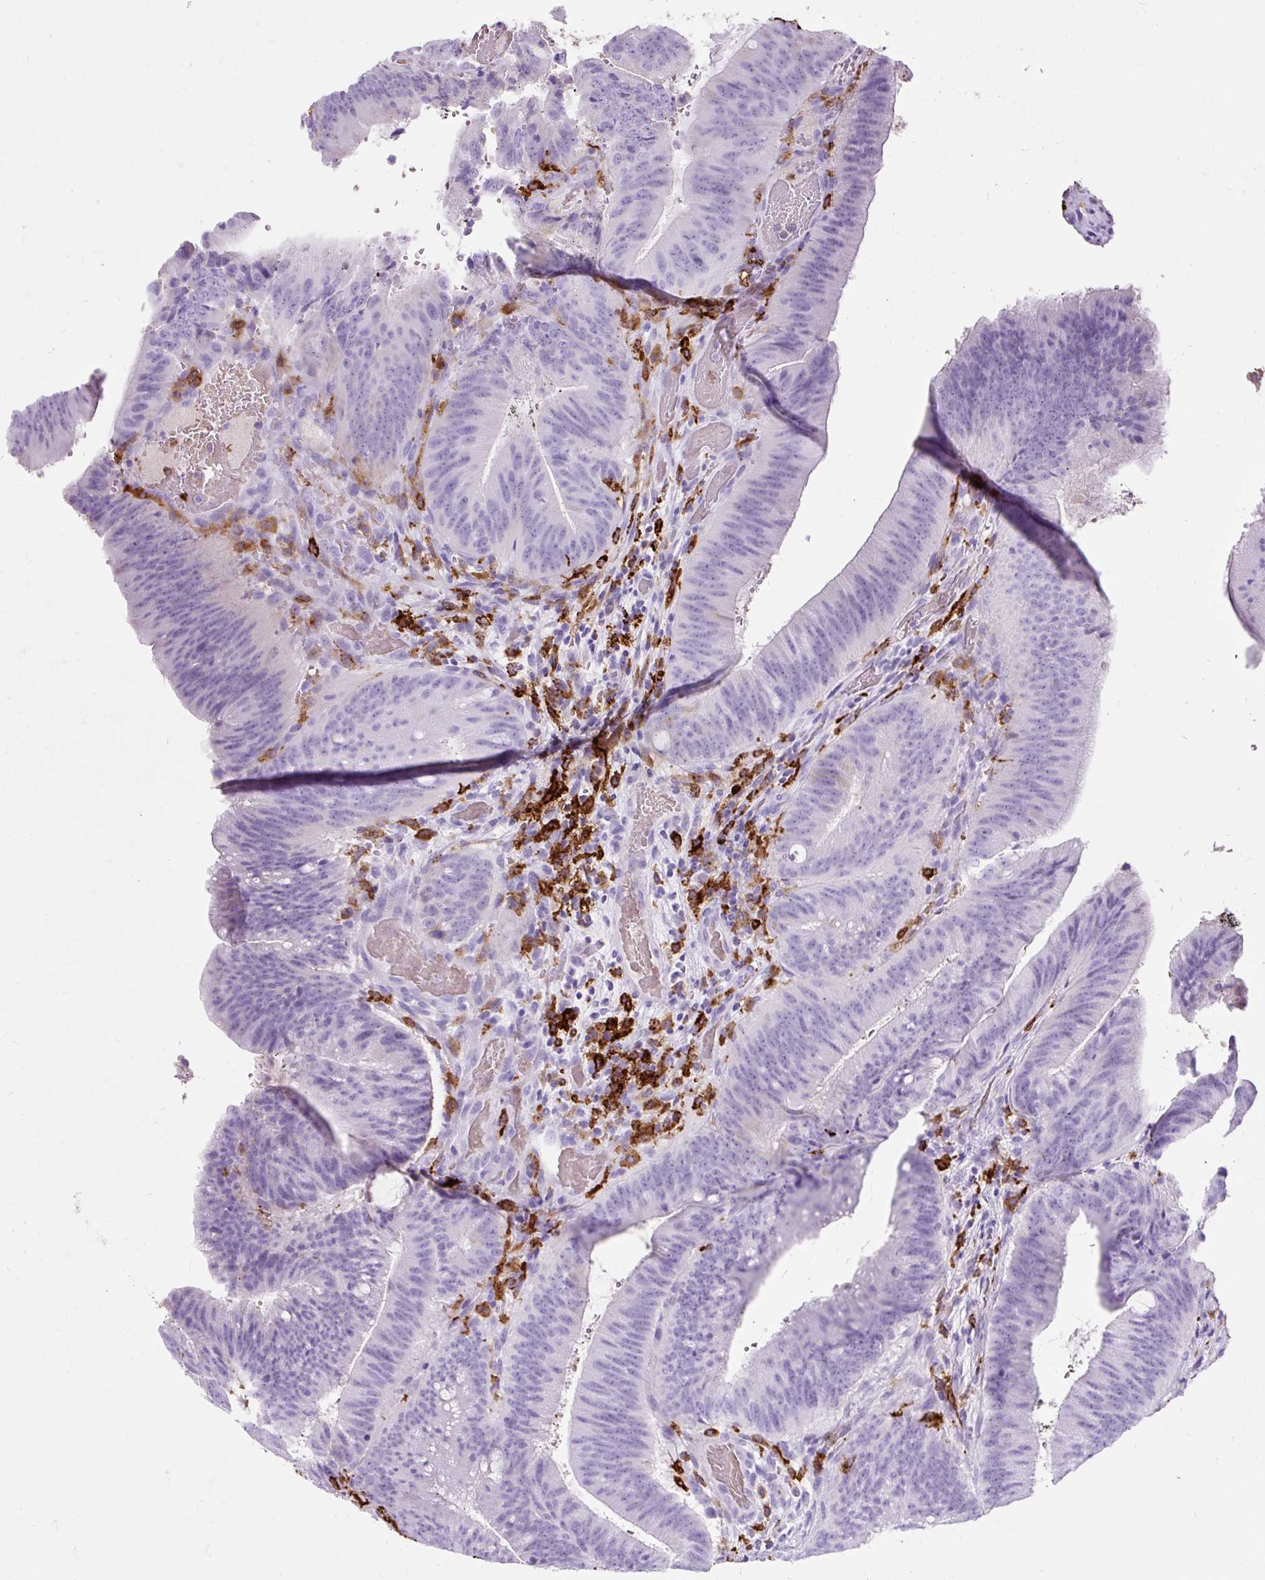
{"staining": {"intensity": "negative", "quantity": "none", "location": "none"}, "tissue": "colorectal cancer", "cell_type": "Tumor cells", "image_type": "cancer", "snomed": [{"axis": "morphology", "description": "Adenocarcinoma, NOS"}, {"axis": "topography", "description": "Colon"}], "caption": "This image is of colorectal cancer stained with immunohistochemistry to label a protein in brown with the nuclei are counter-stained blue. There is no expression in tumor cells. (Stains: DAB (3,3'-diaminobenzidine) immunohistochemistry (IHC) with hematoxylin counter stain, Microscopy: brightfield microscopy at high magnification).", "gene": "HLA-DRA", "patient": {"sex": "female", "age": 43}}